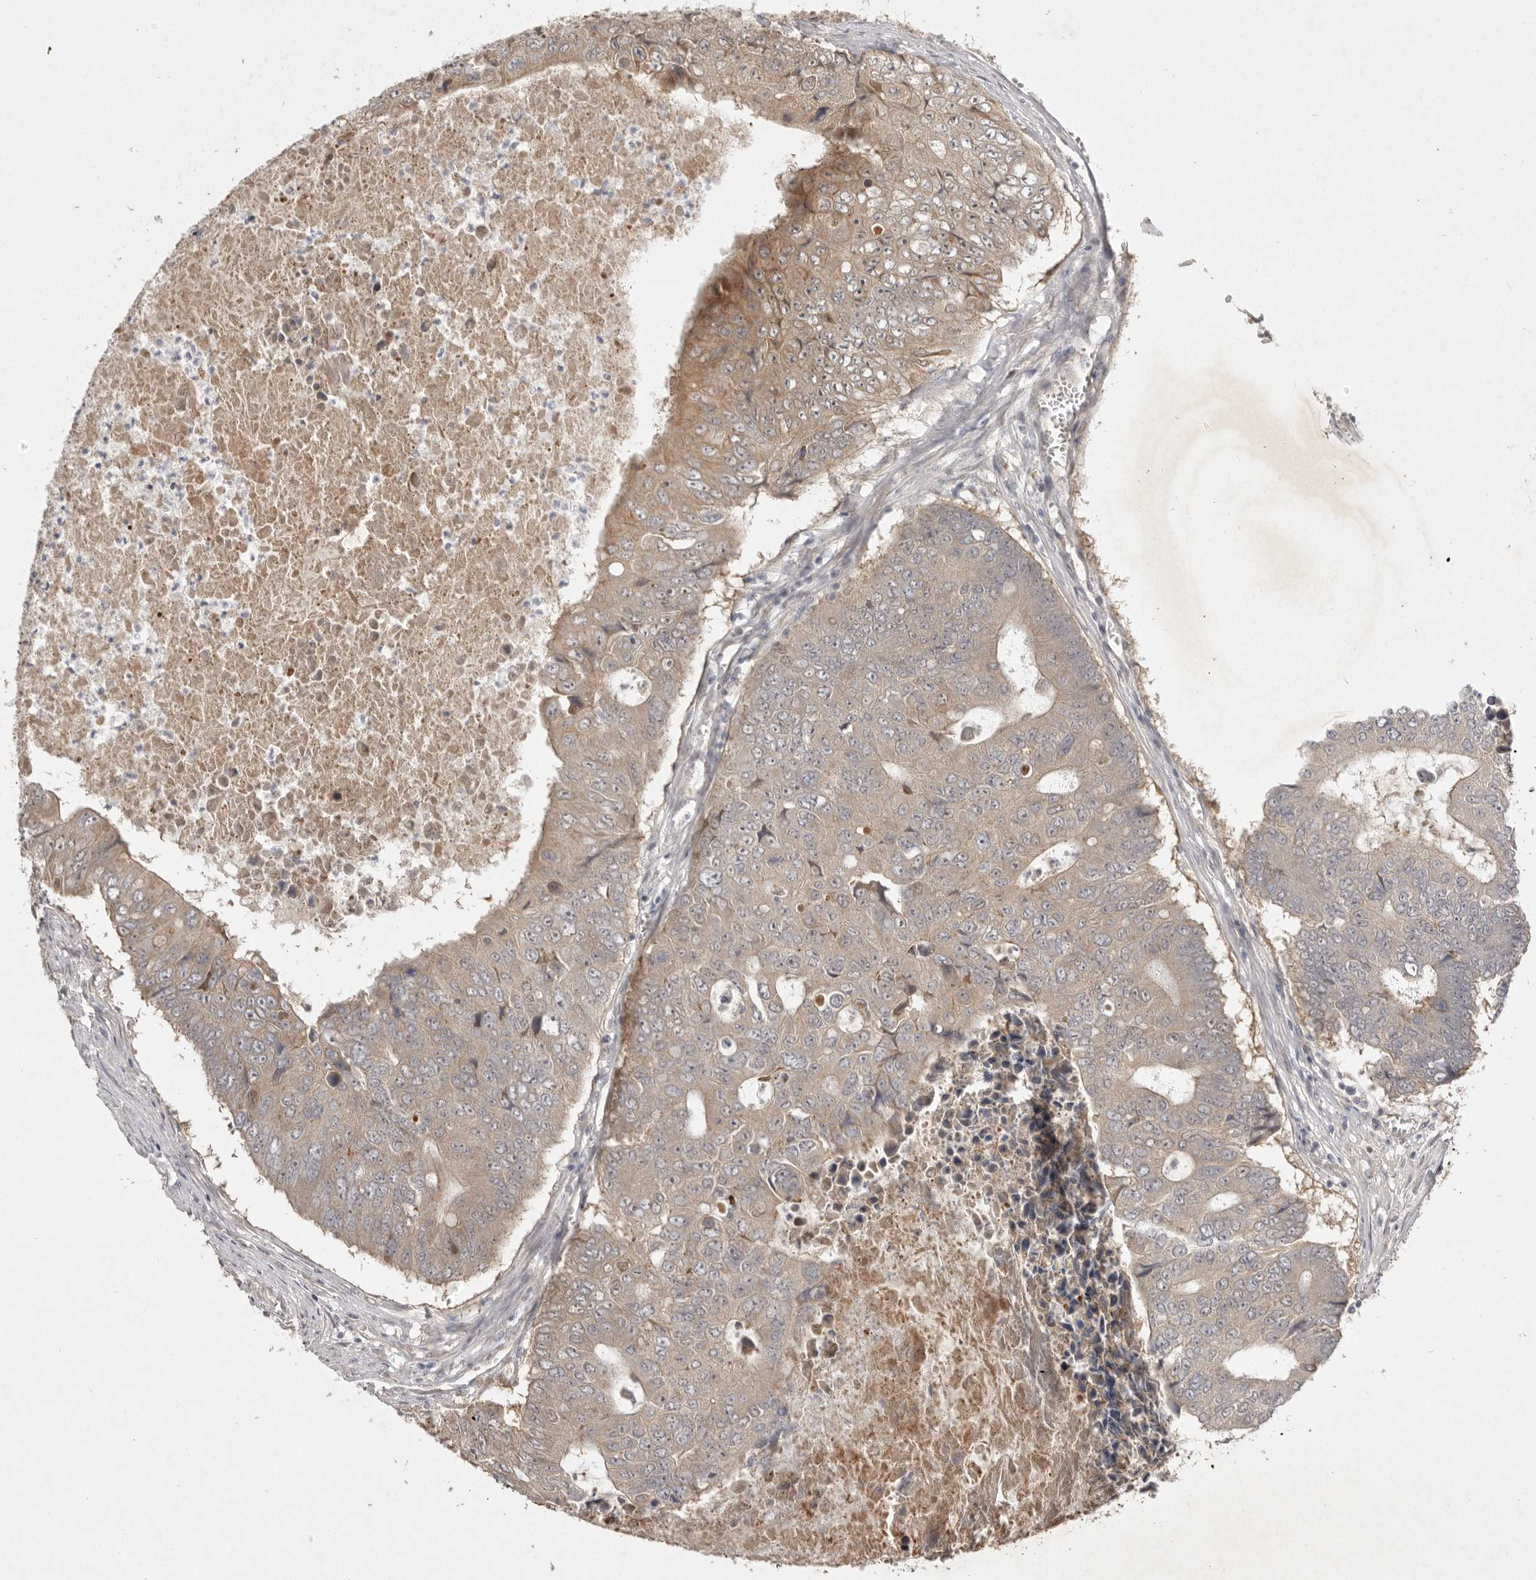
{"staining": {"intensity": "weak", "quantity": ">75%", "location": "cytoplasmic/membranous"}, "tissue": "colorectal cancer", "cell_type": "Tumor cells", "image_type": "cancer", "snomed": [{"axis": "morphology", "description": "Adenocarcinoma, NOS"}, {"axis": "topography", "description": "Colon"}], "caption": "Colorectal cancer stained with immunohistochemistry exhibits weak cytoplasmic/membranous staining in approximately >75% of tumor cells. (DAB (3,3'-diaminobenzidine) IHC with brightfield microscopy, high magnification).", "gene": "NSUN4", "patient": {"sex": "male", "age": 87}}